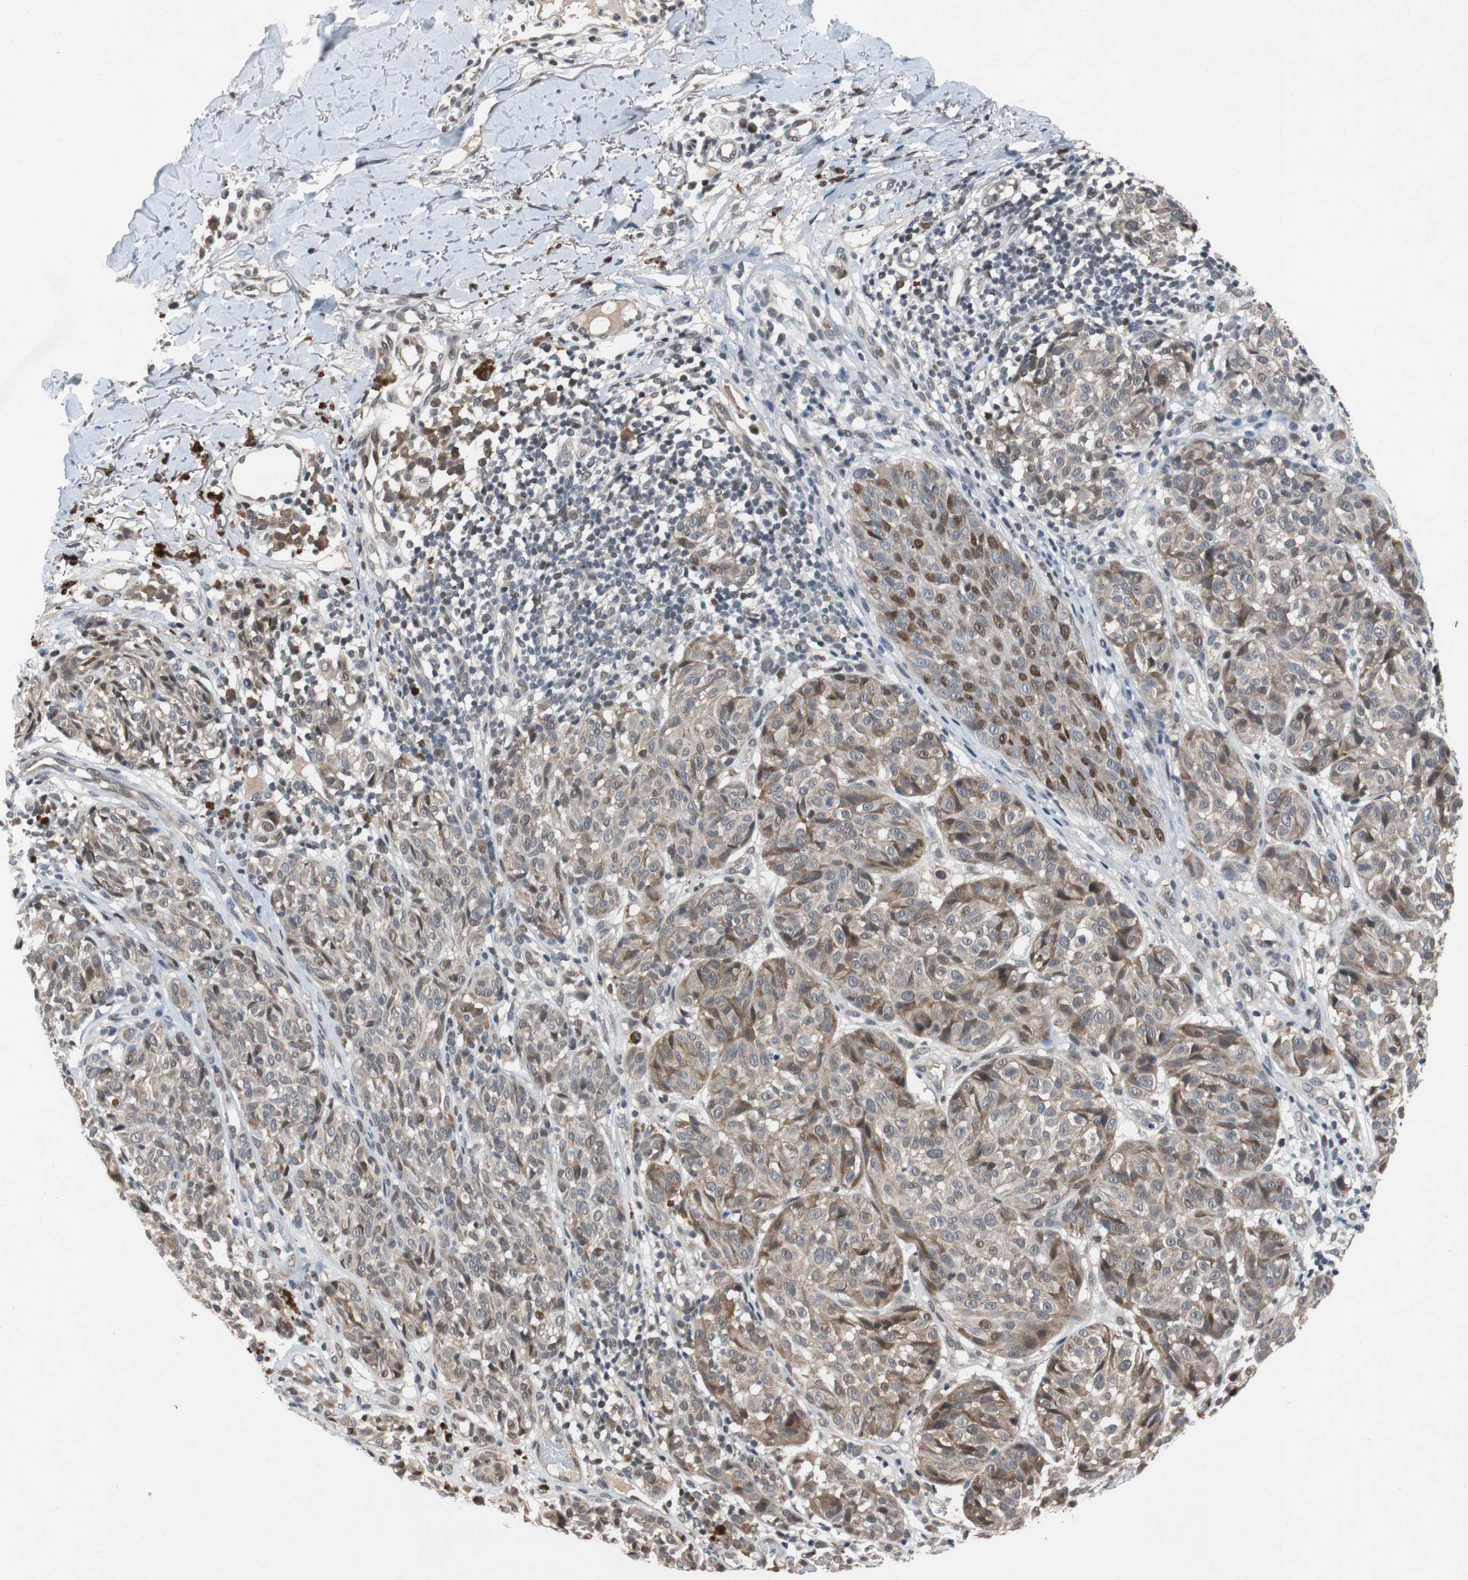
{"staining": {"intensity": "moderate", "quantity": "25%-75%", "location": "cytoplasmic/membranous"}, "tissue": "melanoma", "cell_type": "Tumor cells", "image_type": "cancer", "snomed": [{"axis": "morphology", "description": "Malignant melanoma, NOS"}, {"axis": "topography", "description": "Skin"}], "caption": "Immunohistochemical staining of melanoma displays medium levels of moderate cytoplasmic/membranous protein expression in approximately 25%-75% of tumor cells.", "gene": "TP63", "patient": {"sex": "female", "age": 46}}